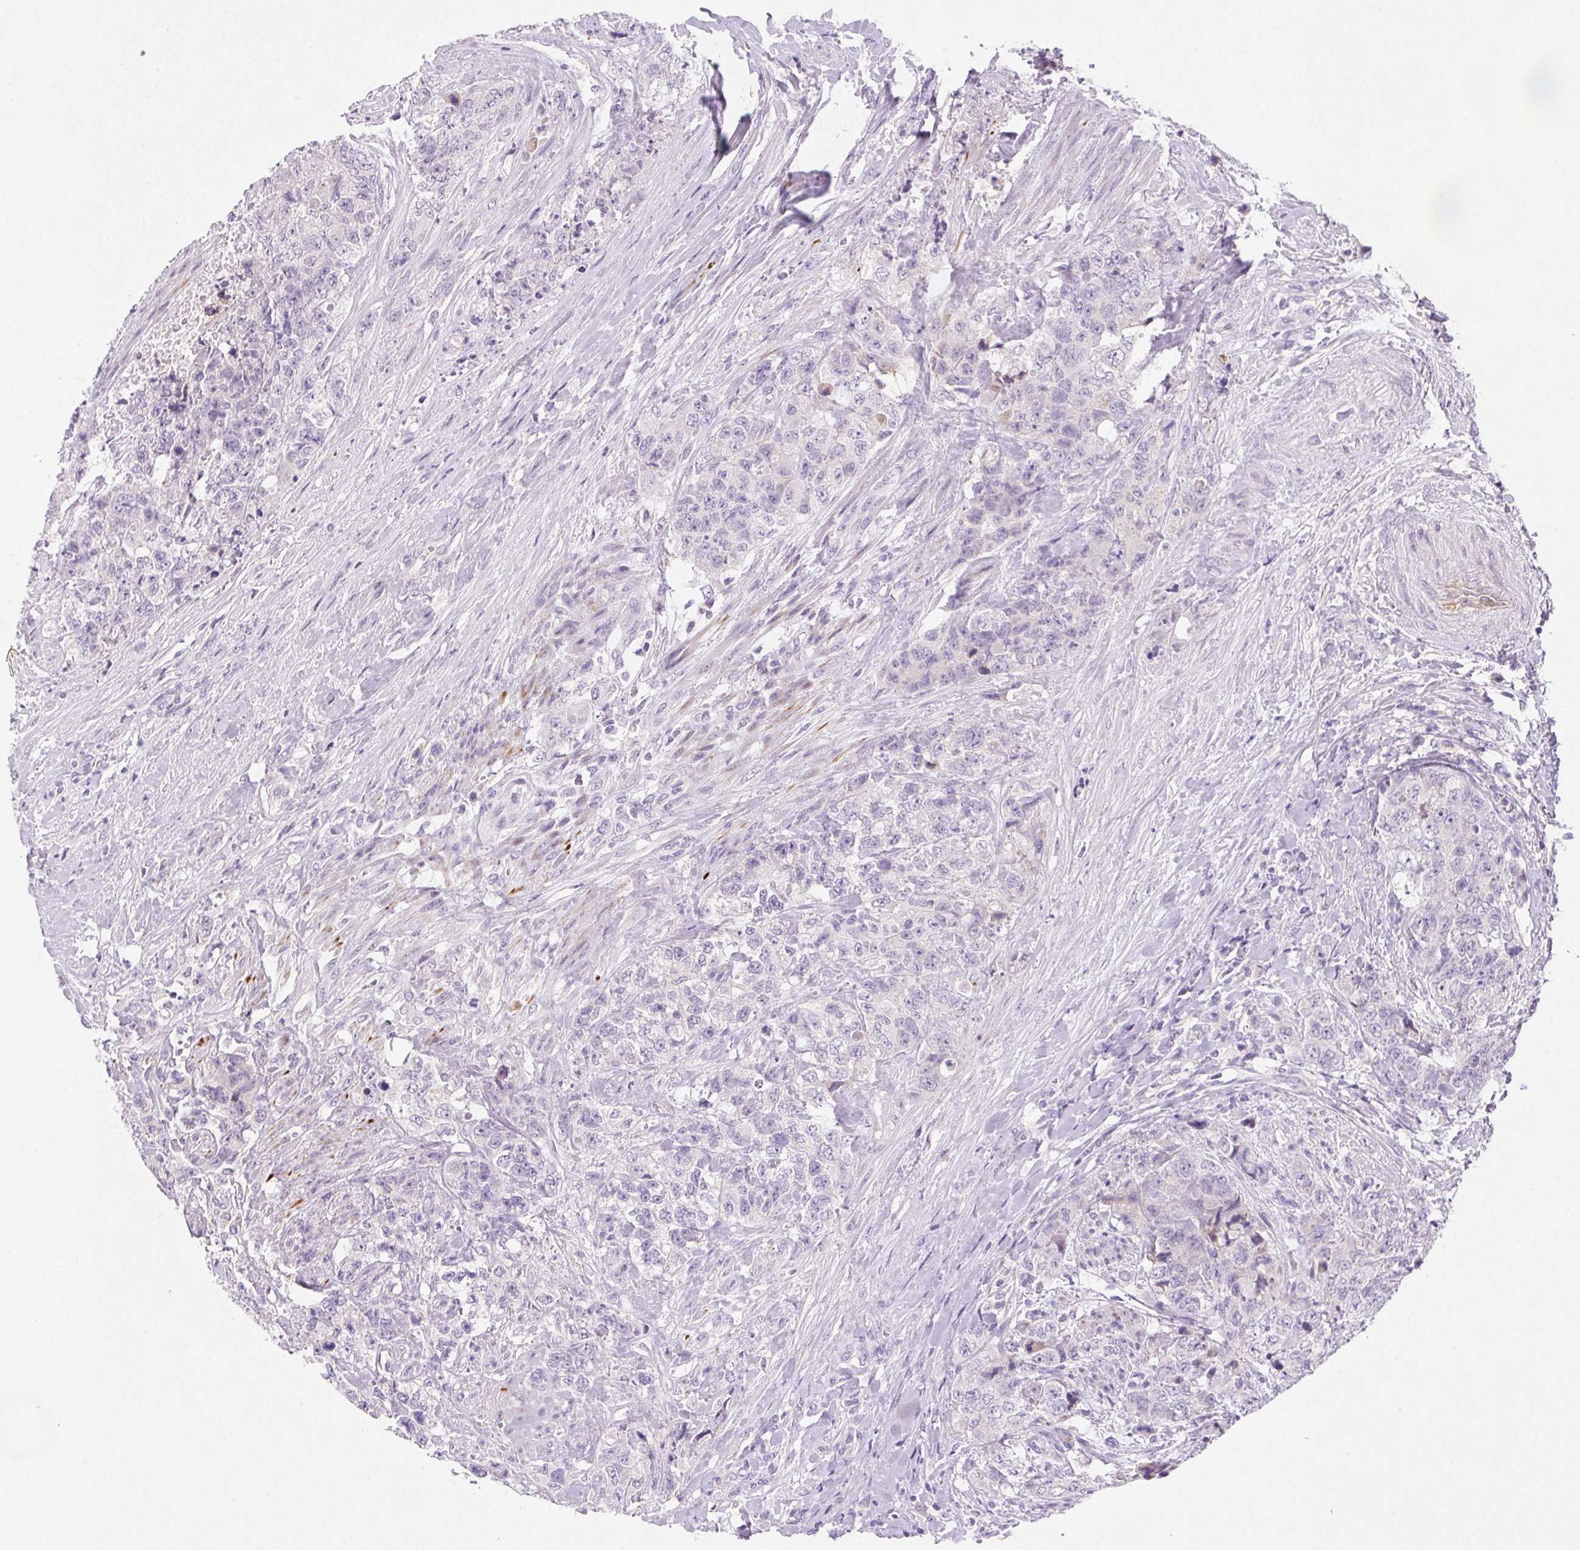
{"staining": {"intensity": "negative", "quantity": "none", "location": "none"}, "tissue": "urothelial cancer", "cell_type": "Tumor cells", "image_type": "cancer", "snomed": [{"axis": "morphology", "description": "Urothelial carcinoma, High grade"}, {"axis": "topography", "description": "Urinary bladder"}], "caption": "Urothelial cancer was stained to show a protein in brown. There is no significant staining in tumor cells. (Brightfield microscopy of DAB immunohistochemistry at high magnification).", "gene": "ARHGAP11B", "patient": {"sex": "female", "age": 78}}